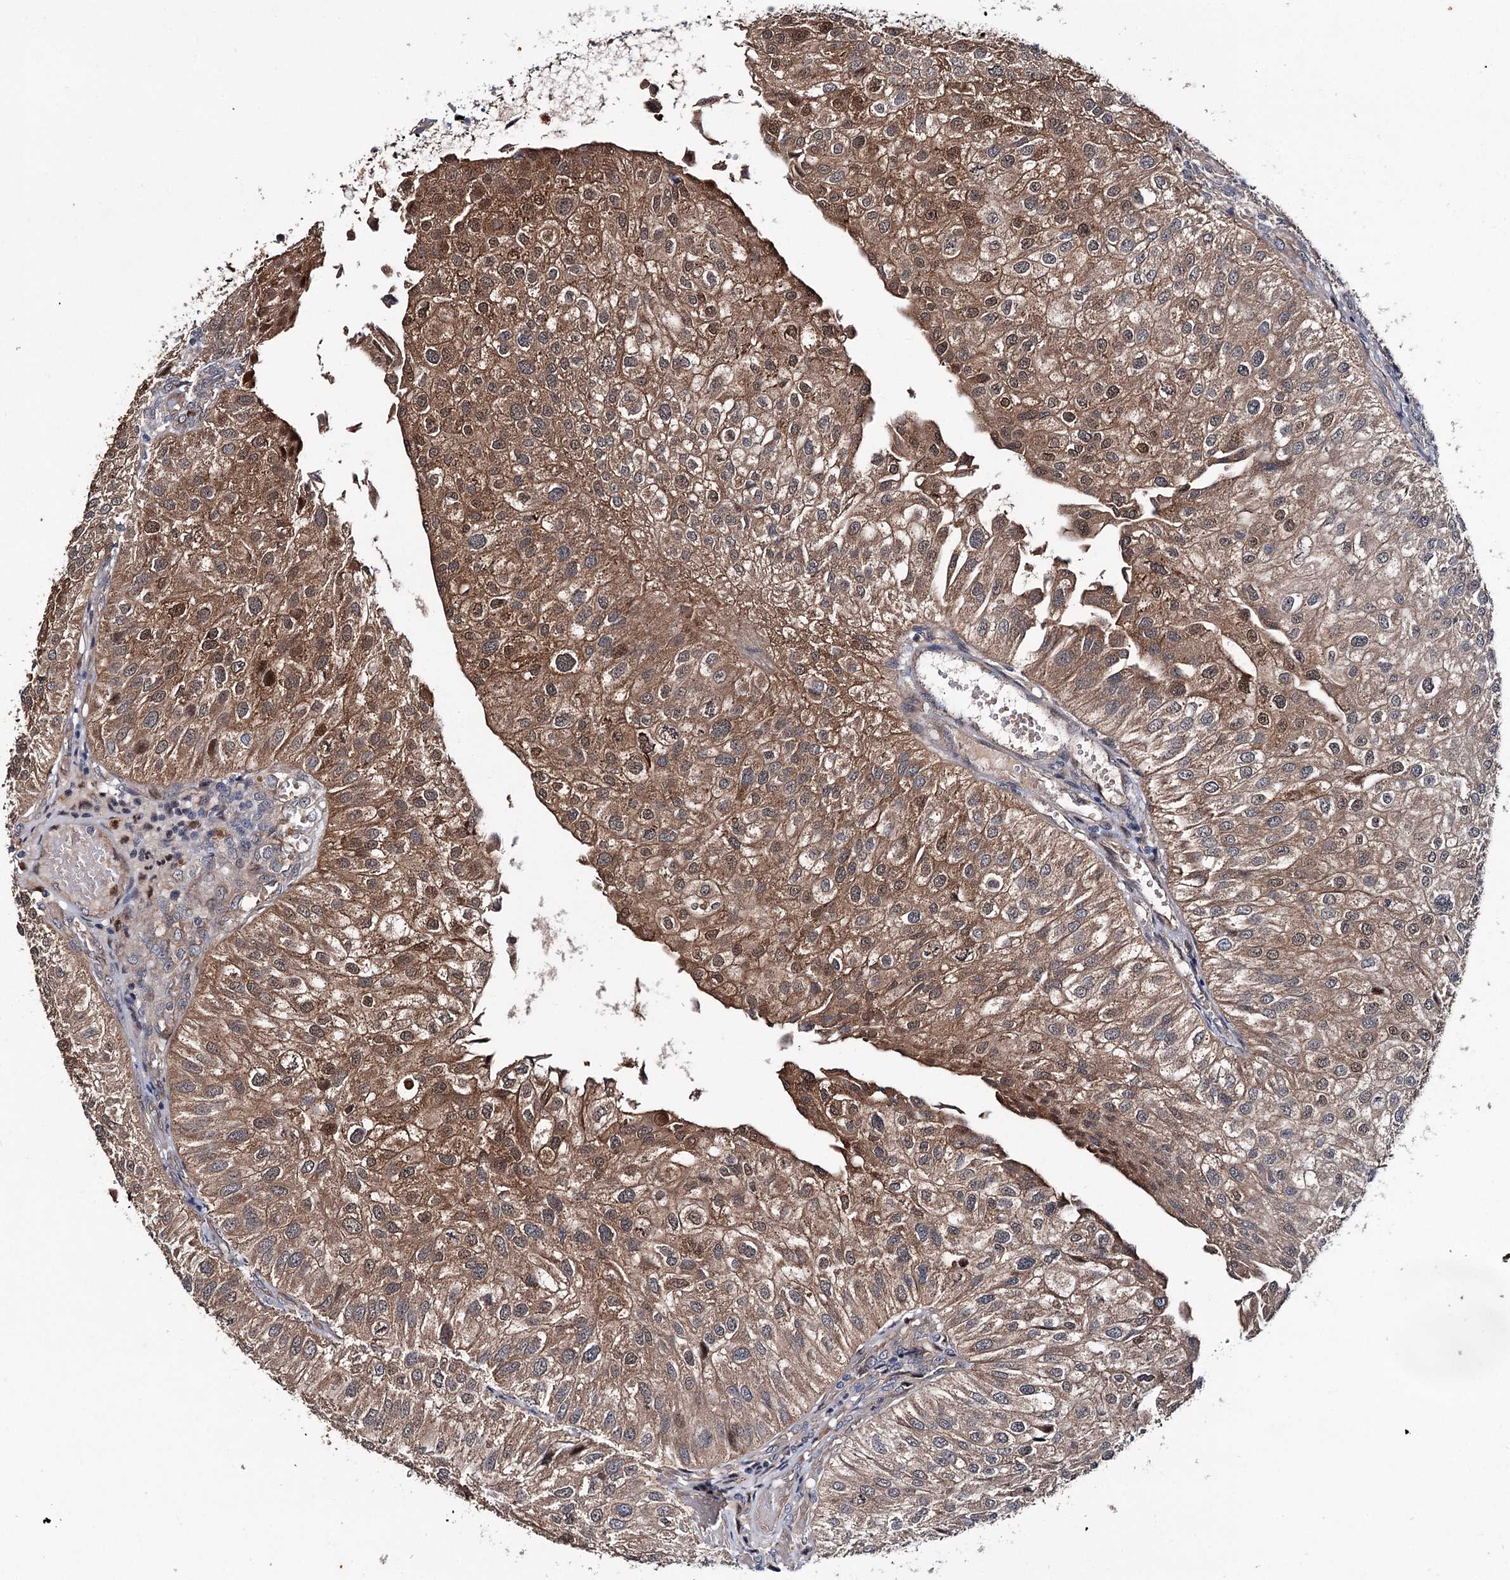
{"staining": {"intensity": "moderate", "quantity": ">75%", "location": "cytoplasmic/membranous"}, "tissue": "urothelial cancer", "cell_type": "Tumor cells", "image_type": "cancer", "snomed": [{"axis": "morphology", "description": "Urothelial carcinoma, Low grade"}, {"axis": "topography", "description": "Urinary bladder"}], "caption": "A histopathology image showing moderate cytoplasmic/membranous staining in about >75% of tumor cells in urothelial cancer, as visualized by brown immunohistochemical staining.", "gene": "PTPN3", "patient": {"sex": "female", "age": 89}}